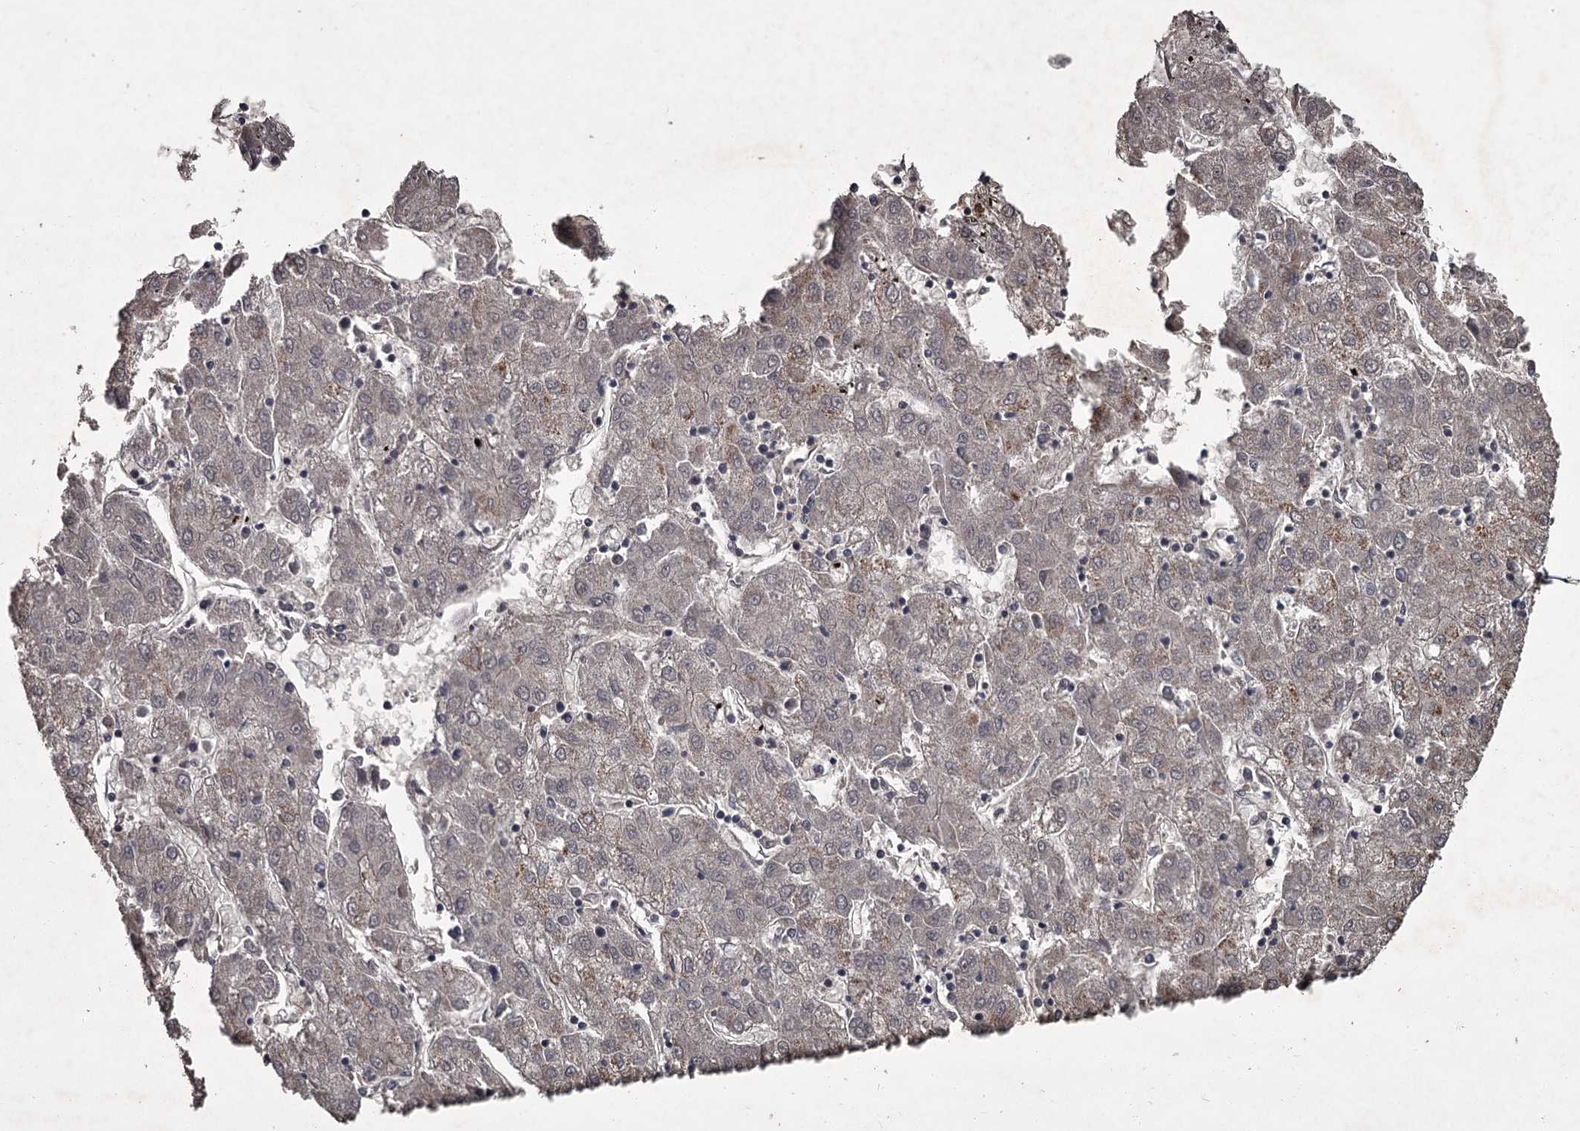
{"staining": {"intensity": "negative", "quantity": "none", "location": "none"}, "tissue": "liver cancer", "cell_type": "Tumor cells", "image_type": "cancer", "snomed": [{"axis": "morphology", "description": "Carcinoma, Hepatocellular, NOS"}, {"axis": "topography", "description": "Liver"}], "caption": "An immunohistochemistry (IHC) micrograph of hepatocellular carcinoma (liver) is shown. There is no staining in tumor cells of hepatocellular carcinoma (liver).", "gene": "FLVCR2", "patient": {"sex": "male", "age": 72}}